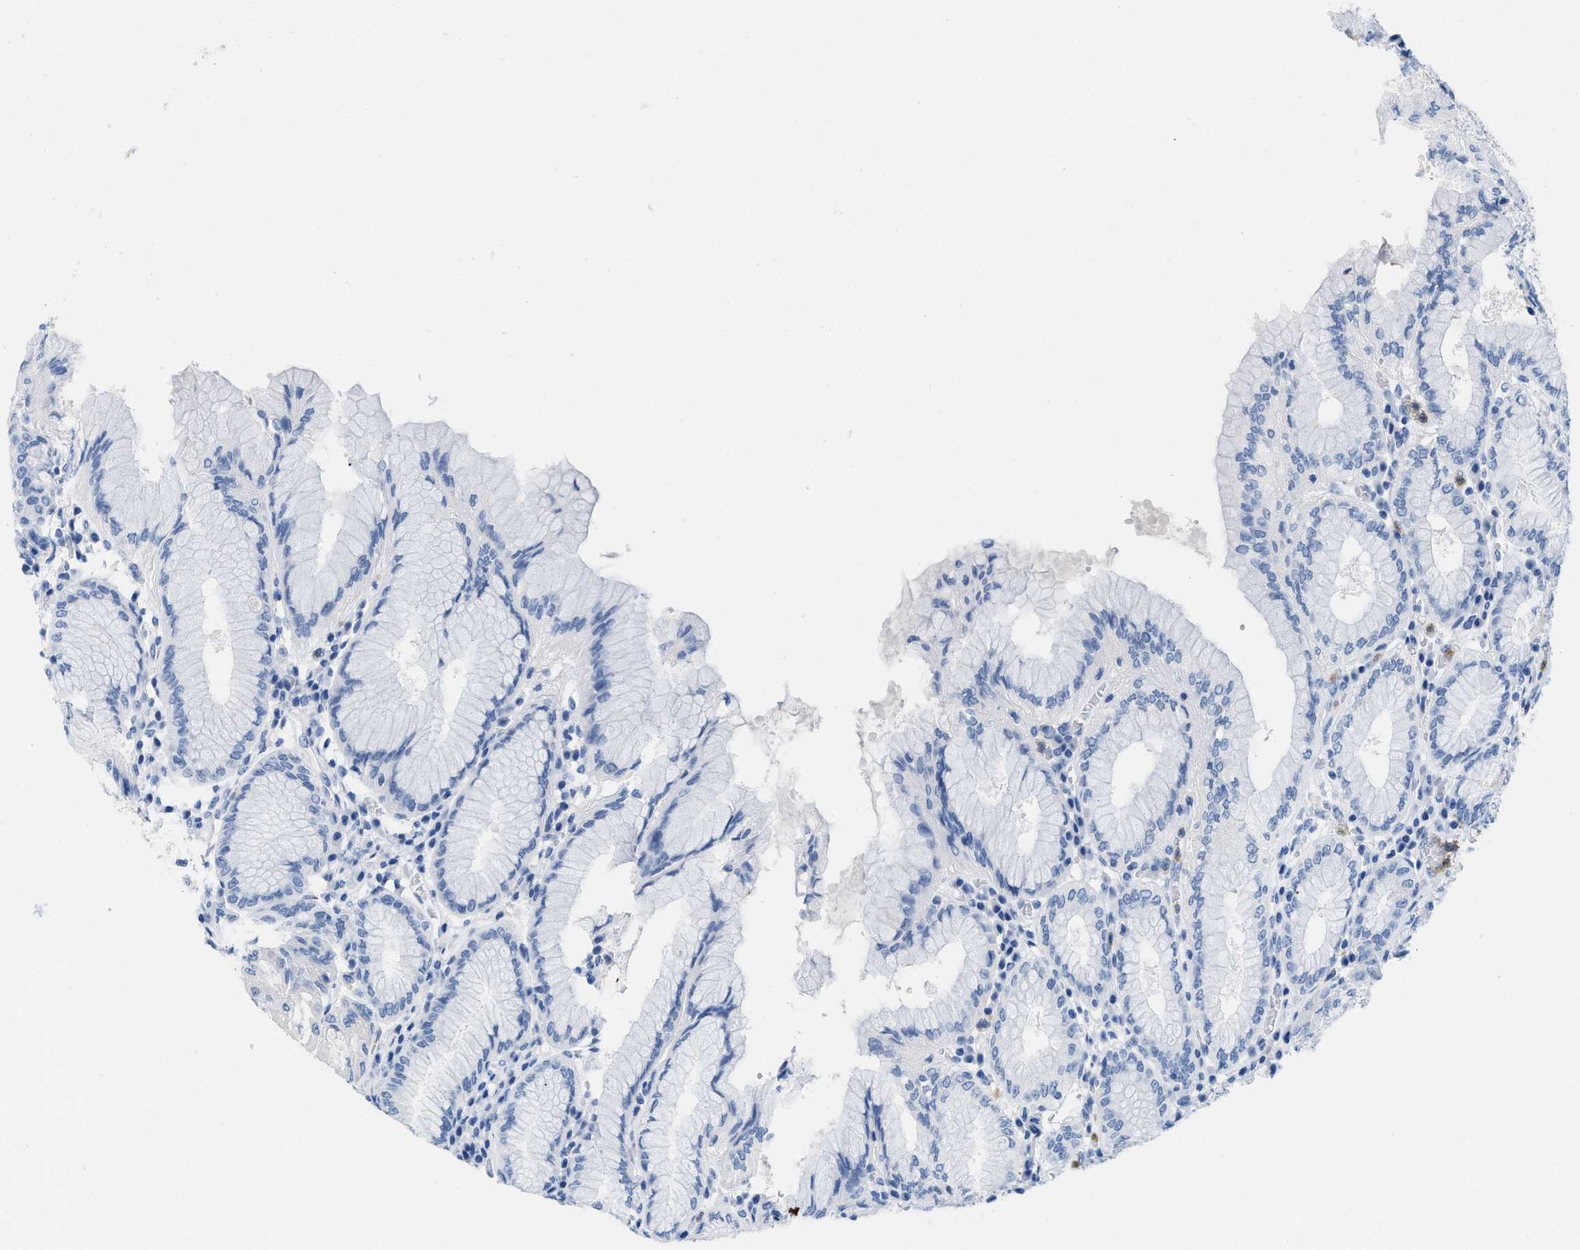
{"staining": {"intensity": "negative", "quantity": "none", "location": "none"}, "tissue": "stomach", "cell_type": "Glandular cells", "image_type": "normal", "snomed": [{"axis": "morphology", "description": "Normal tissue, NOS"}, {"axis": "topography", "description": "Stomach"}, {"axis": "topography", "description": "Stomach, lower"}], "caption": "Immunohistochemical staining of unremarkable human stomach reveals no significant expression in glandular cells.", "gene": "CR1", "patient": {"sex": "female", "age": 56}}